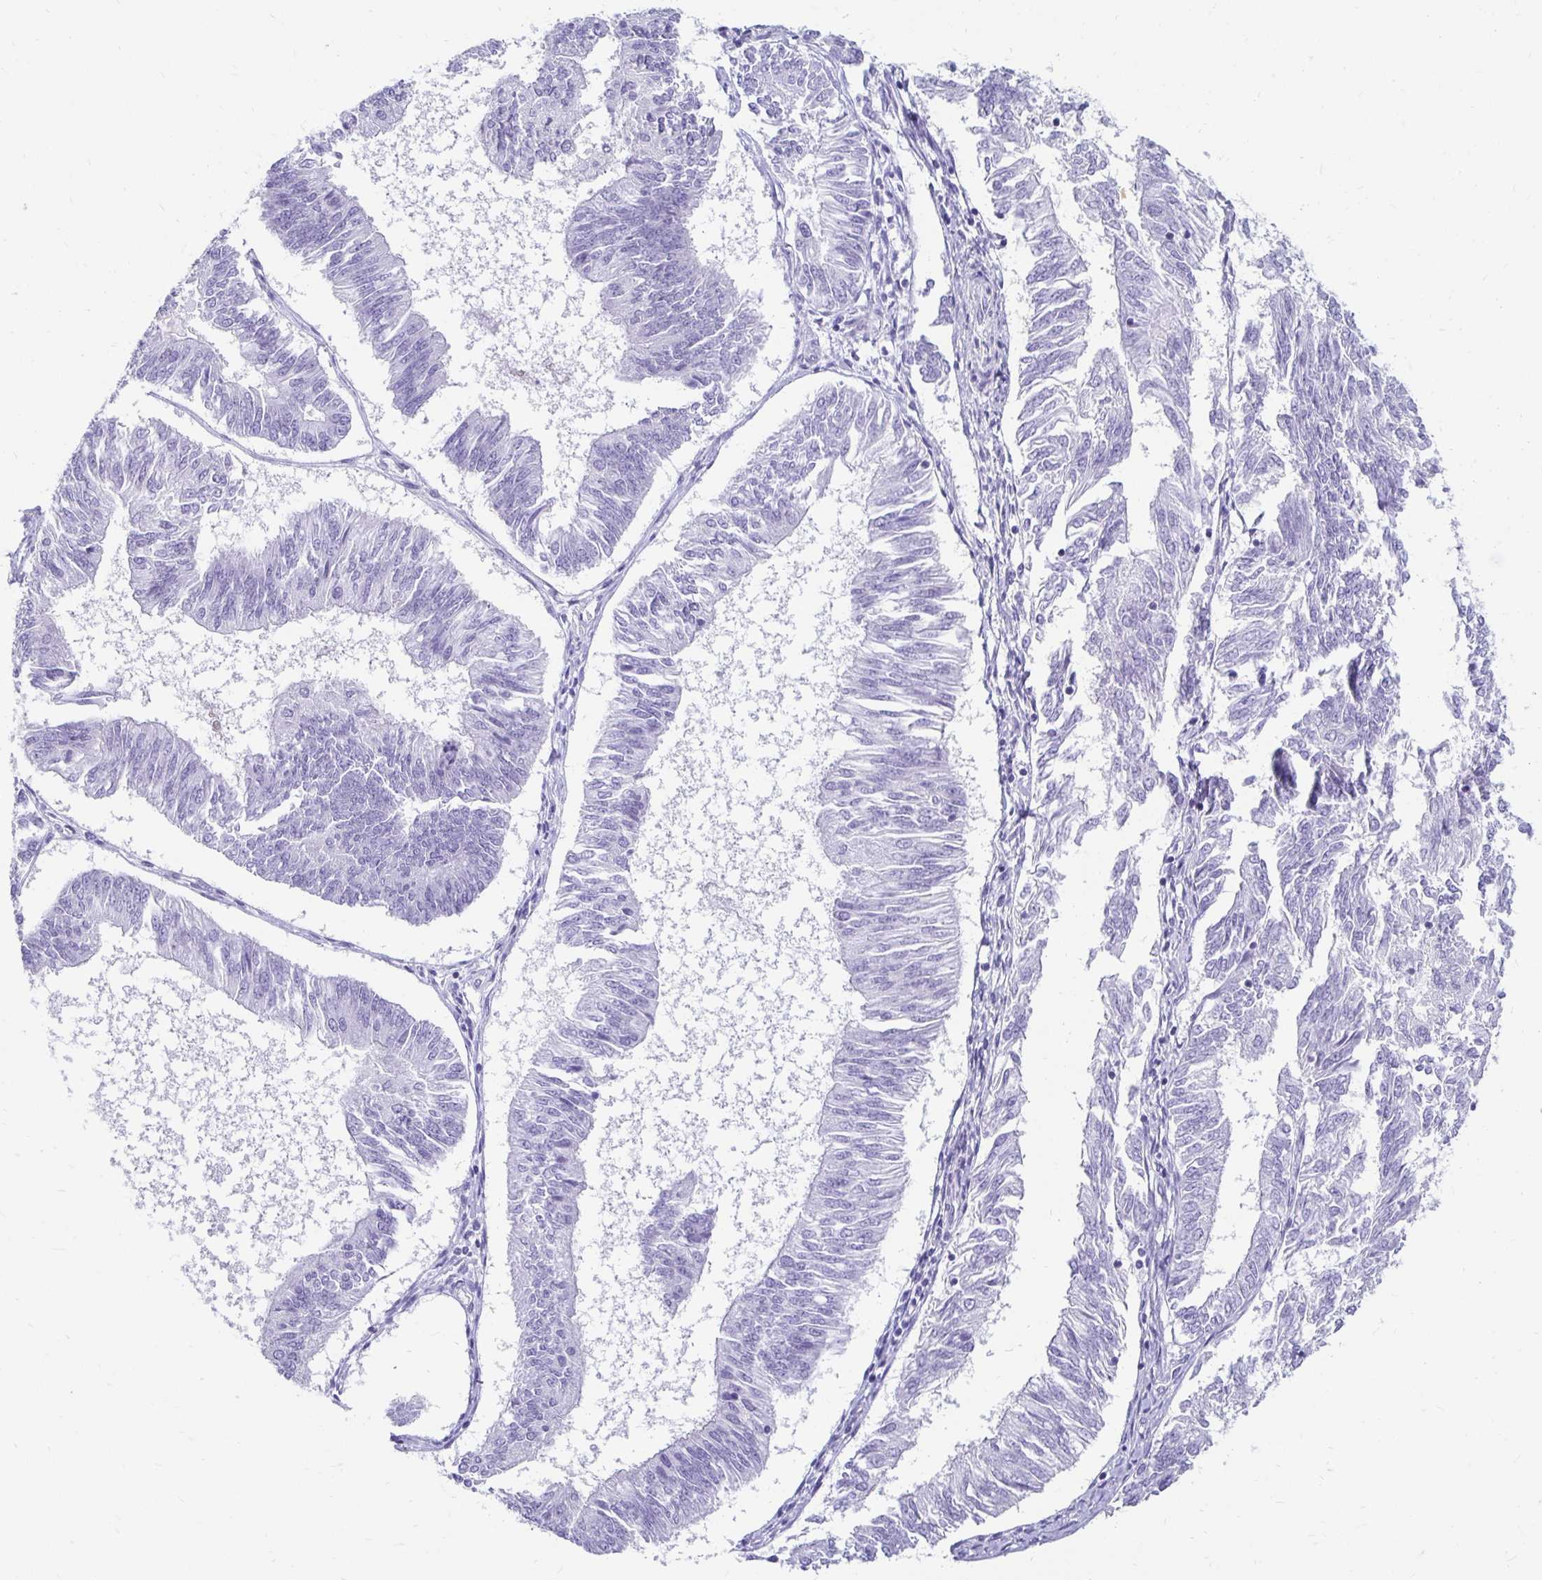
{"staining": {"intensity": "negative", "quantity": "none", "location": "none"}, "tissue": "endometrial cancer", "cell_type": "Tumor cells", "image_type": "cancer", "snomed": [{"axis": "morphology", "description": "Adenocarcinoma, NOS"}, {"axis": "topography", "description": "Endometrium"}], "caption": "The IHC histopathology image has no significant positivity in tumor cells of adenocarcinoma (endometrial) tissue.", "gene": "CST6", "patient": {"sex": "female", "age": 58}}